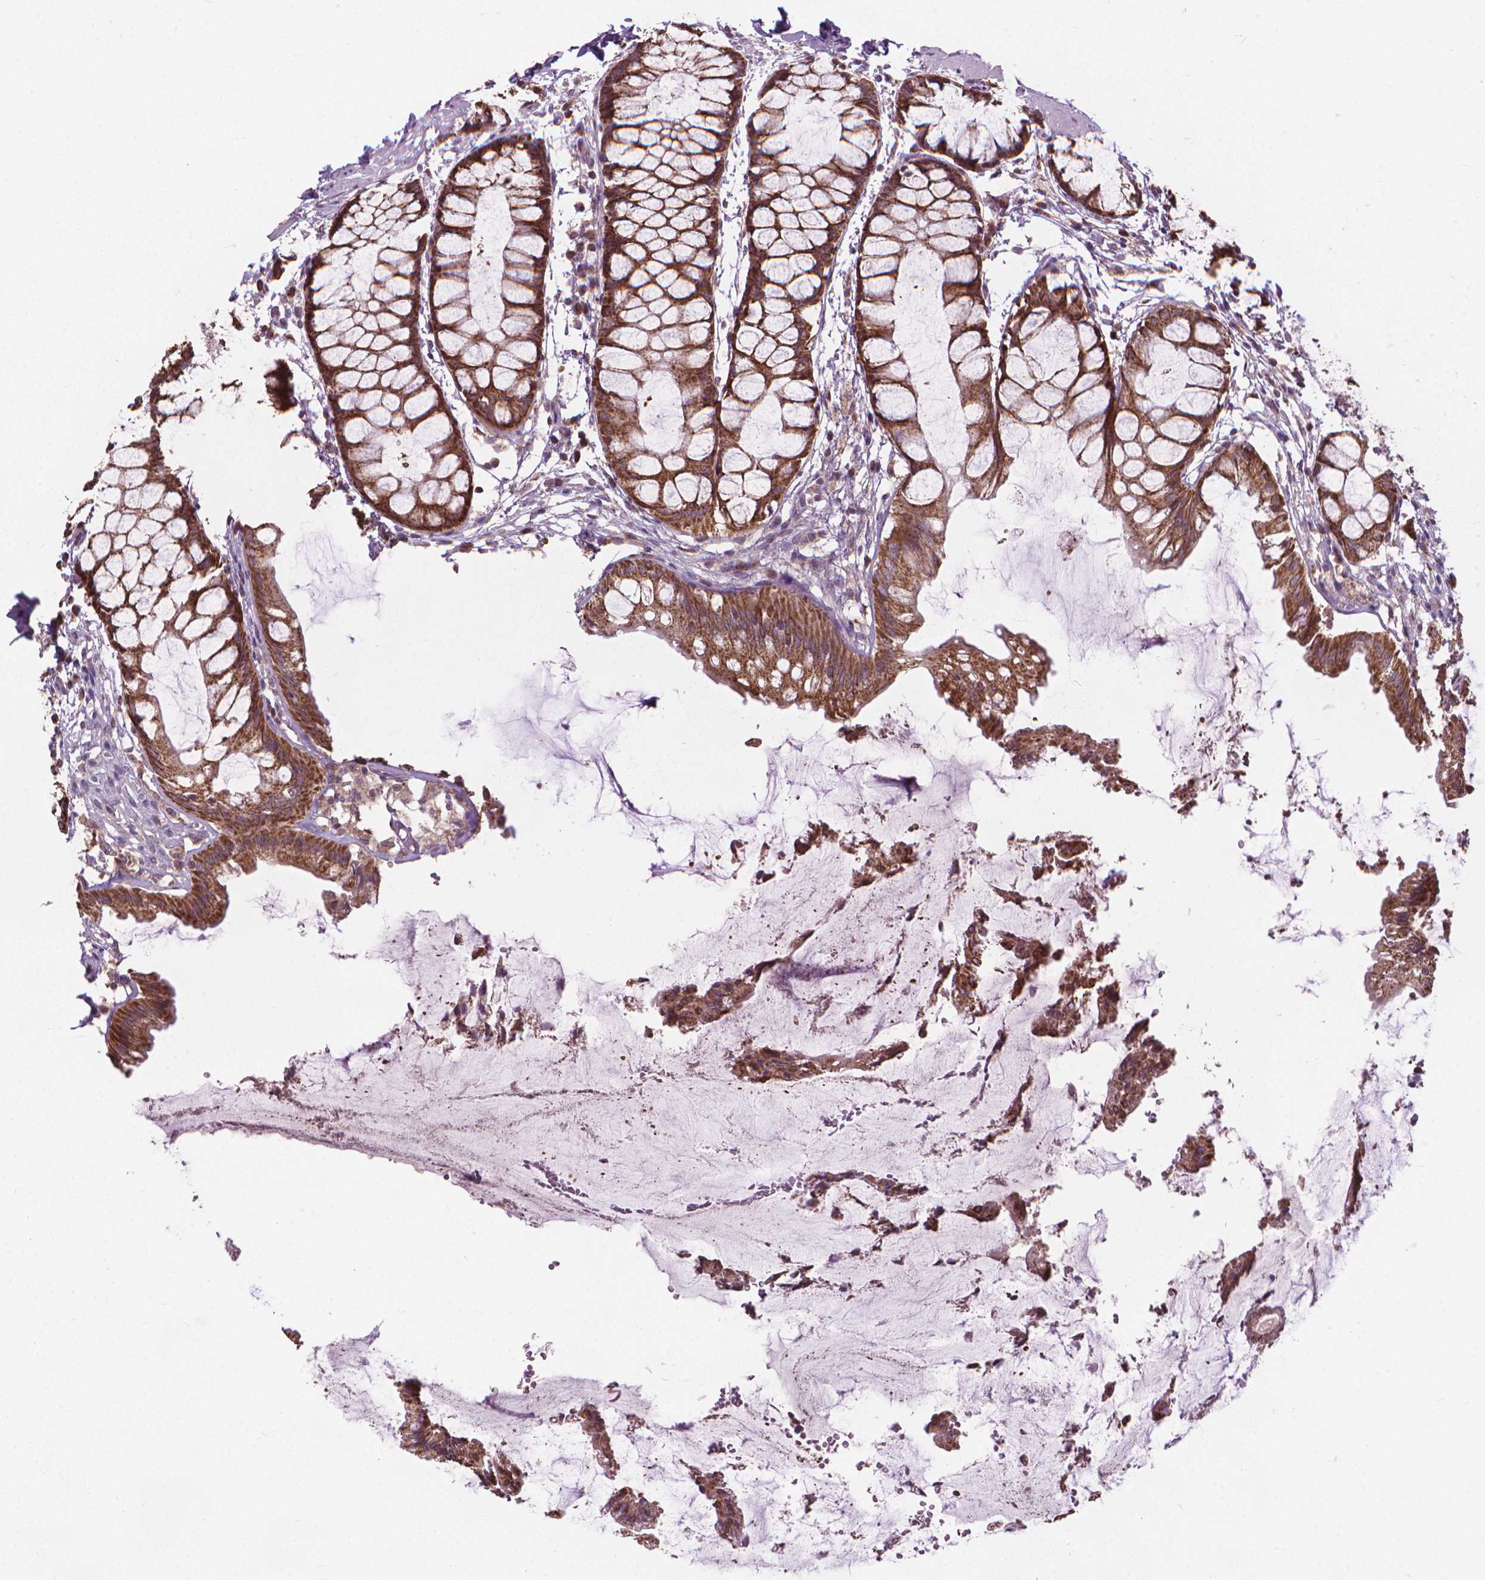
{"staining": {"intensity": "strong", "quantity": ">75%", "location": "cytoplasmic/membranous"}, "tissue": "rectum", "cell_type": "Glandular cells", "image_type": "normal", "snomed": [{"axis": "morphology", "description": "Normal tissue, NOS"}, {"axis": "topography", "description": "Rectum"}], "caption": "This image displays immunohistochemistry (IHC) staining of unremarkable human rectum, with high strong cytoplasmic/membranous staining in approximately >75% of glandular cells.", "gene": "NUDT1", "patient": {"sex": "female", "age": 62}}